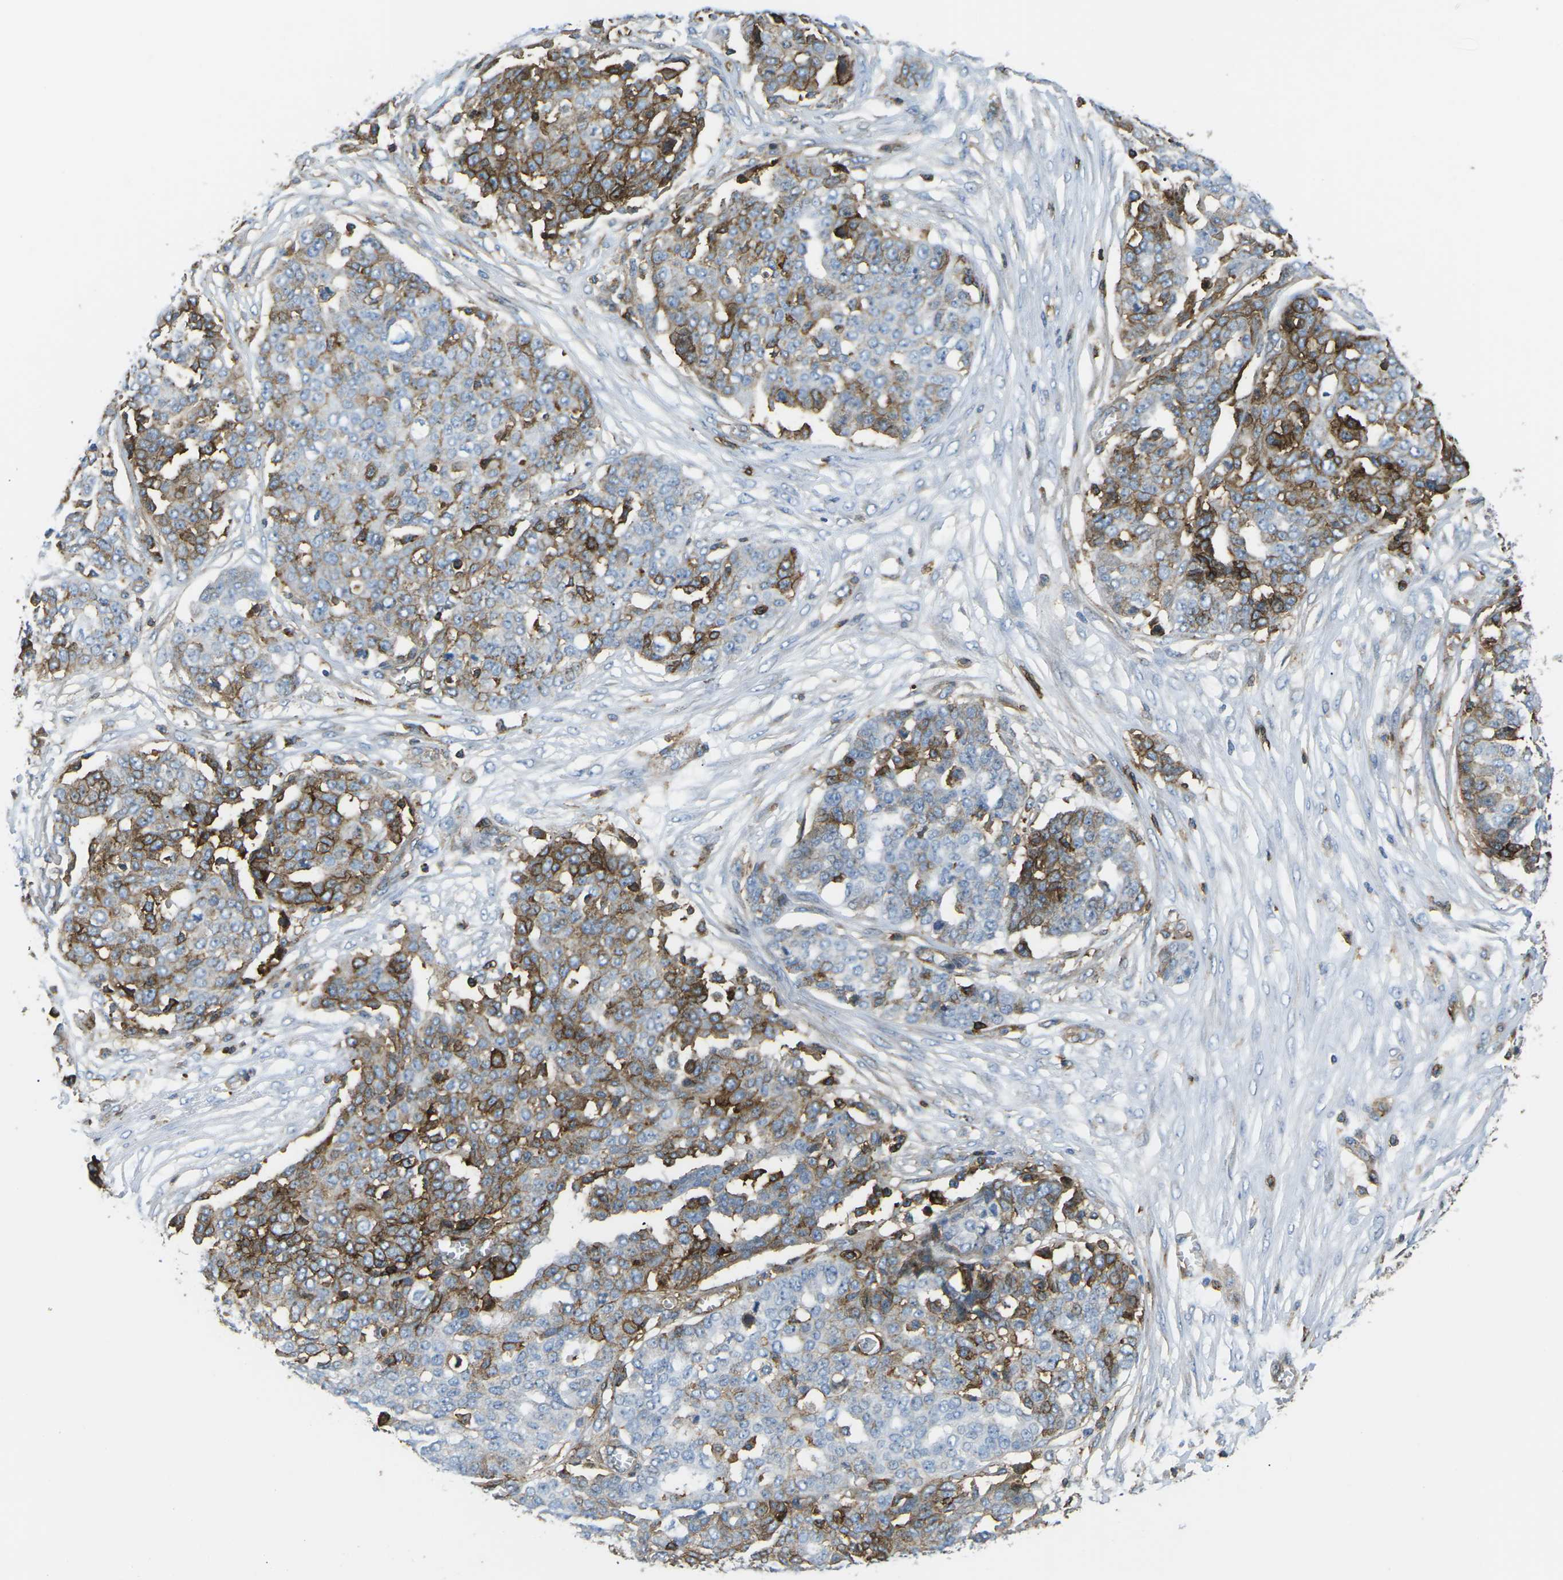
{"staining": {"intensity": "moderate", "quantity": "25%-75%", "location": "cytoplasmic/membranous"}, "tissue": "ovarian cancer", "cell_type": "Tumor cells", "image_type": "cancer", "snomed": [{"axis": "morphology", "description": "Cystadenocarcinoma, serous, NOS"}, {"axis": "topography", "description": "Soft tissue"}, {"axis": "topography", "description": "Ovary"}], "caption": "Immunohistochemical staining of ovarian cancer (serous cystadenocarcinoma) exhibits moderate cytoplasmic/membranous protein staining in approximately 25%-75% of tumor cells.", "gene": "HLA-B", "patient": {"sex": "female", "age": 57}}